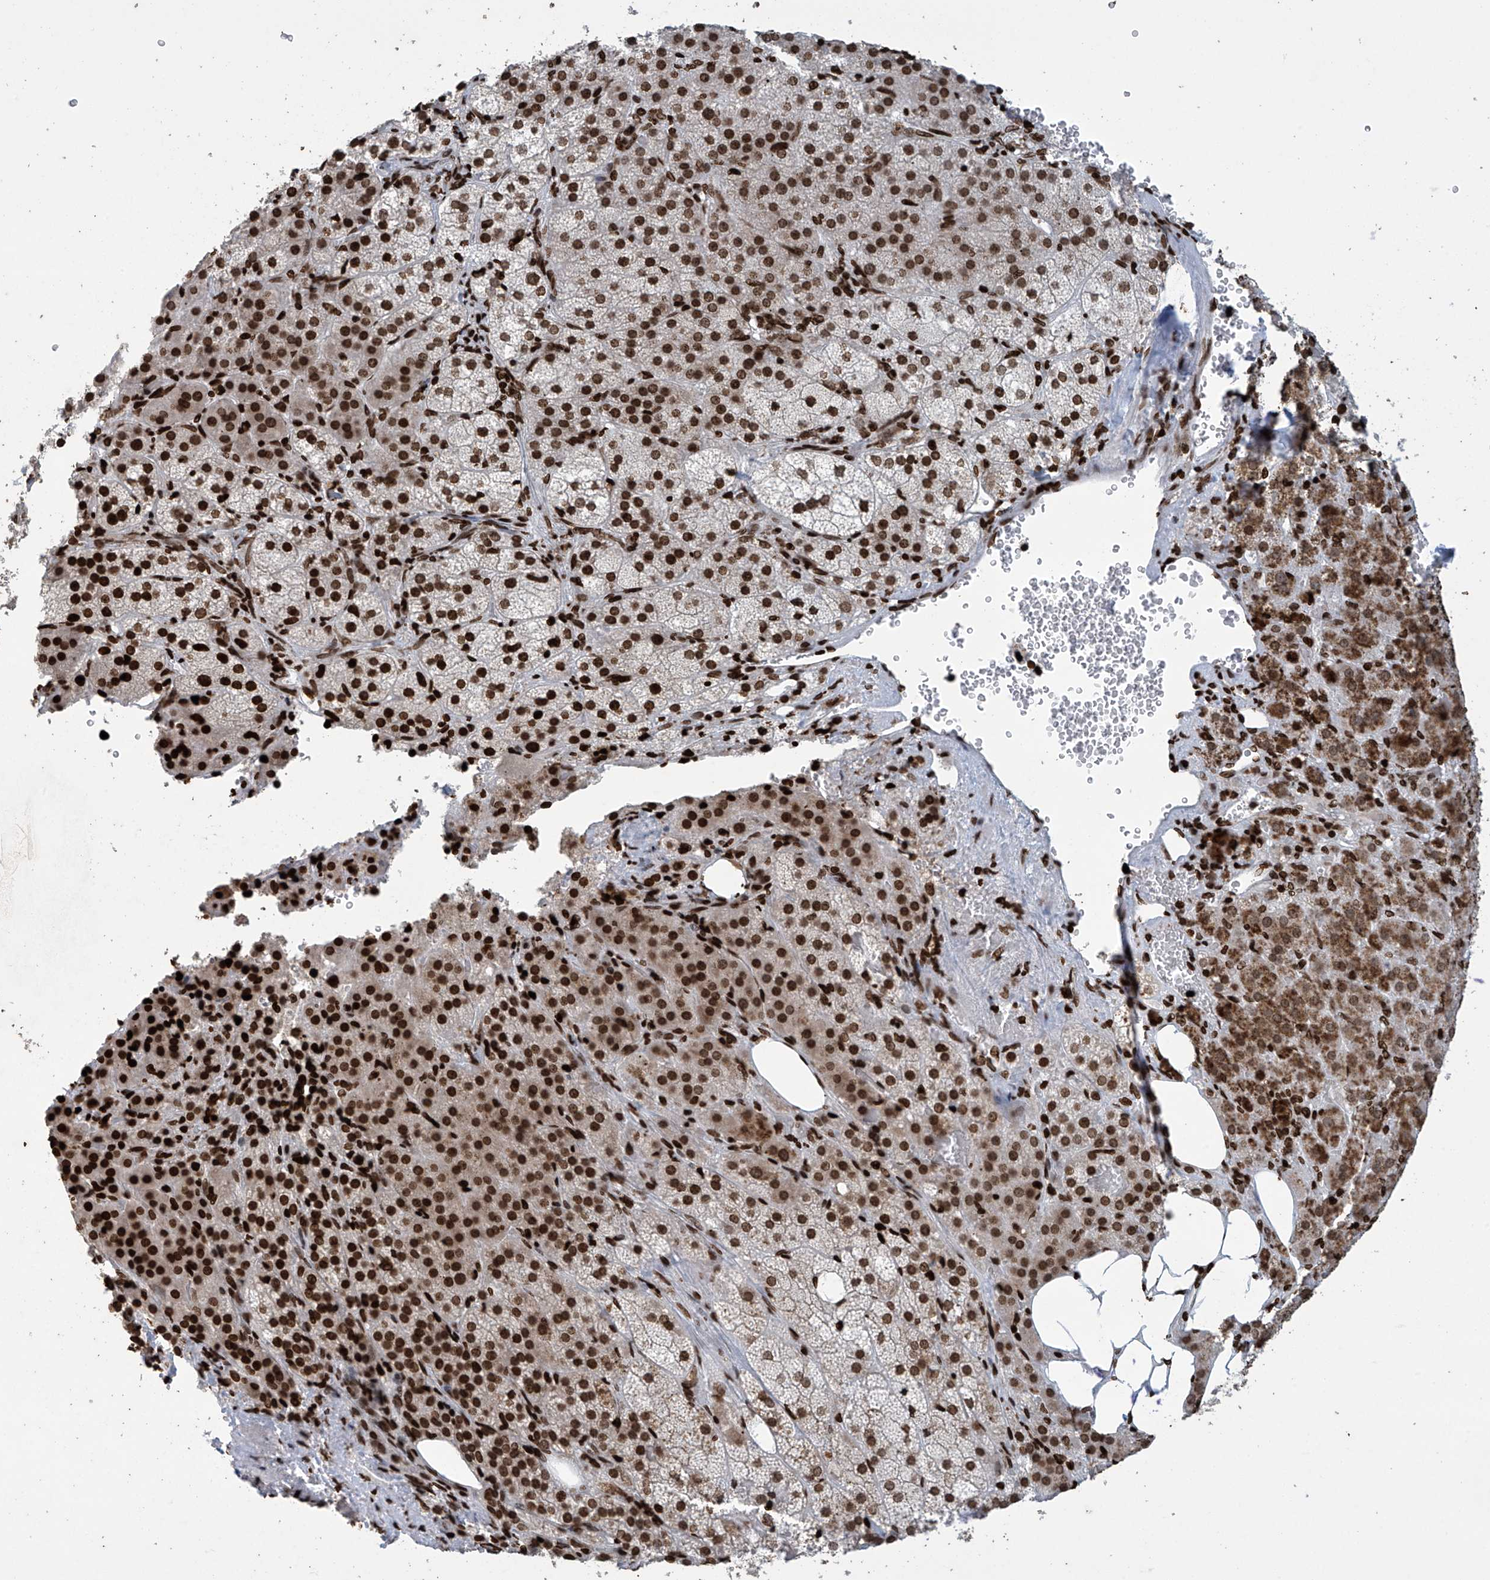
{"staining": {"intensity": "strong", "quantity": ">75%", "location": "cytoplasmic/membranous,nuclear"}, "tissue": "adrenal gland", "cell_type": "Glandular cells", "image_type": "normal", "snomed": [{"axis": "morphology", "description": "Normal tissue, NOS"}, {"axis": "topography", "description": "Adrenal gland"}], "caption": "Adrenal gland stained with immunohistochemistry exhibits strong cytoplasmic/membranous,nuclear expression in about >75% of glandular cells.", "gene": "H4C16", "patient": {"sex": "female", "age": 59}}